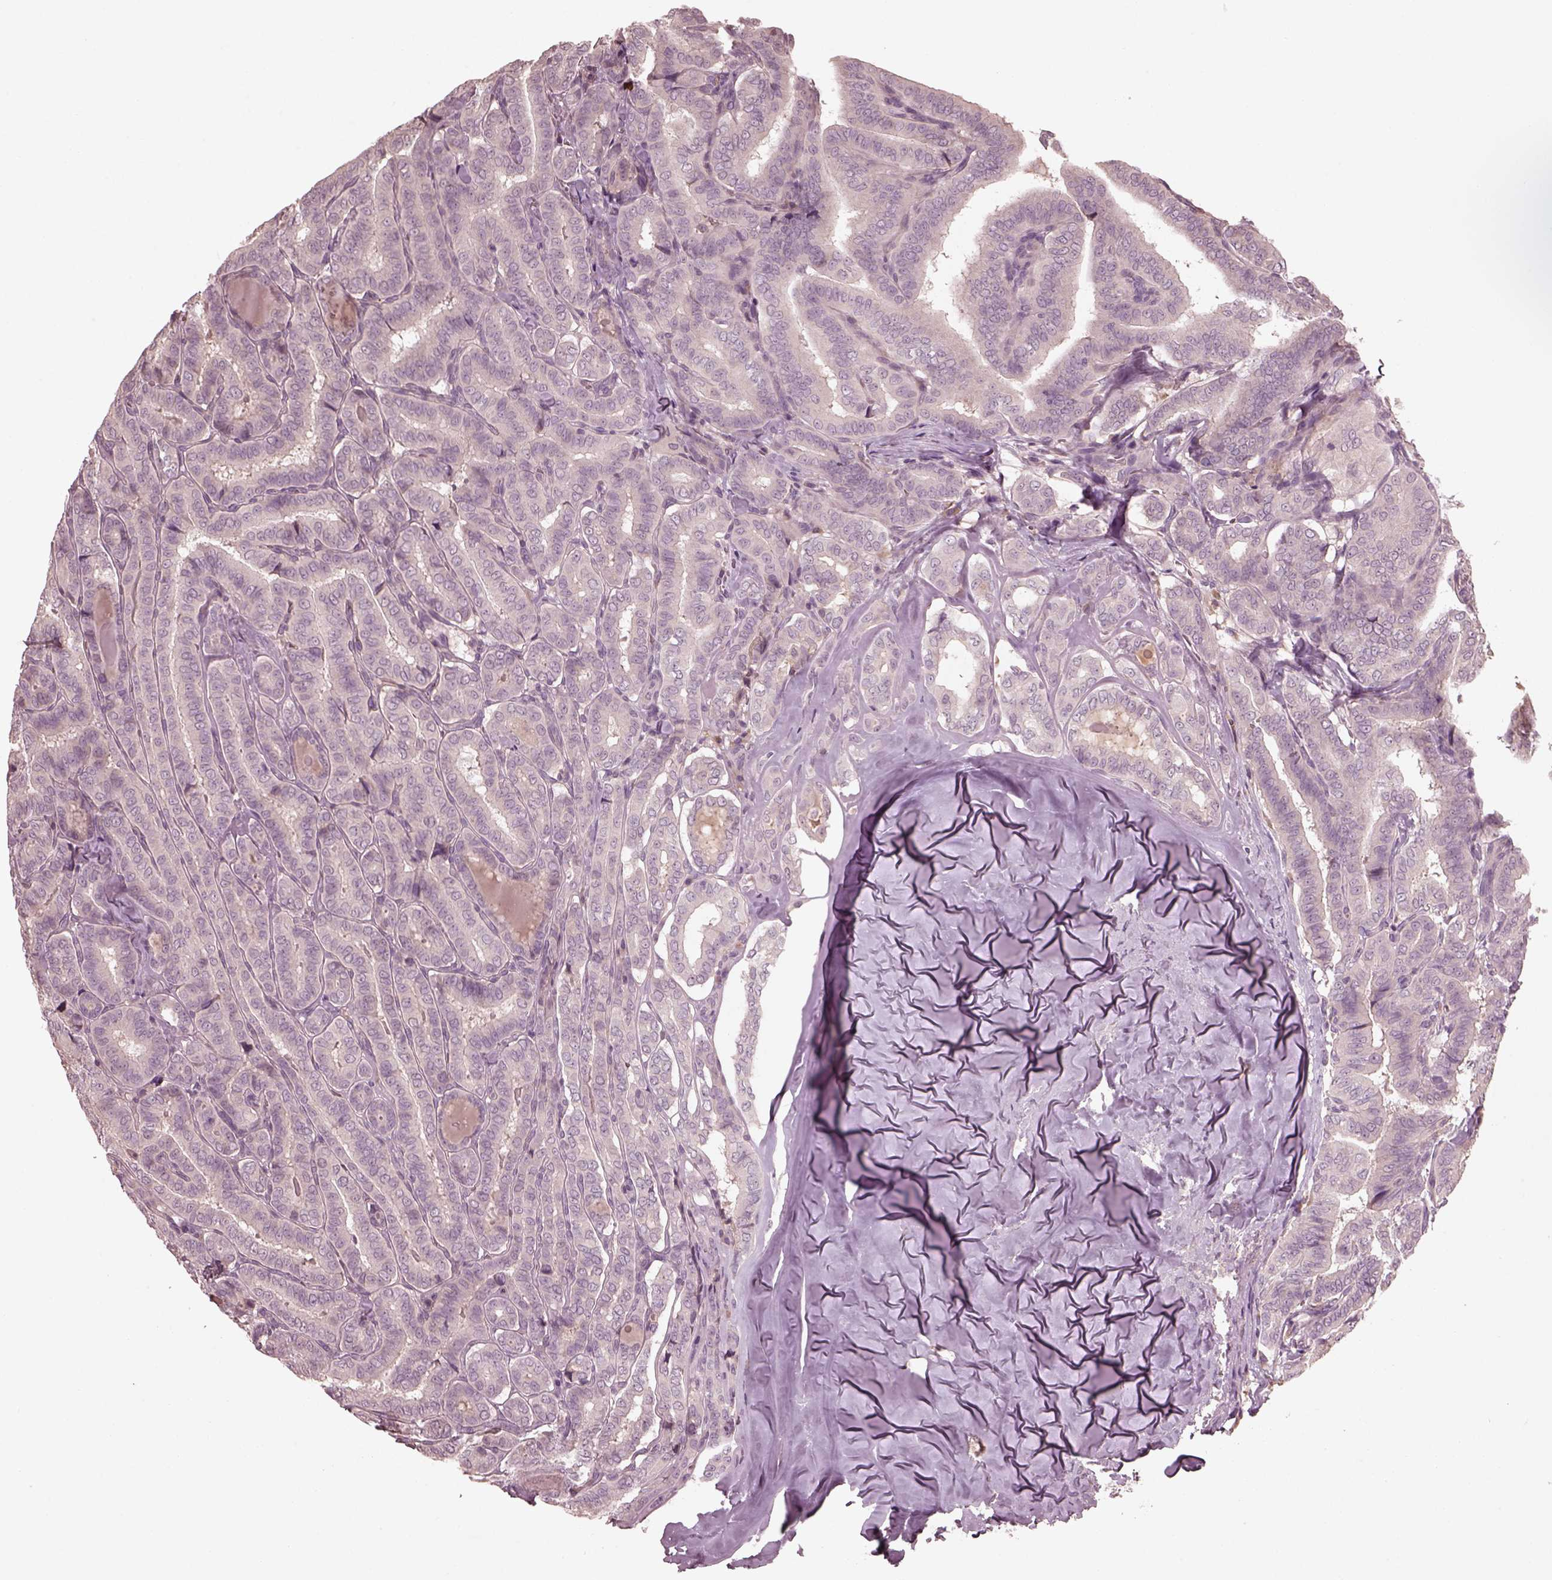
{"staining": {"intensity": "negative", "quantity": "none", "location": "none"}, "tissue": "thyroid cancer", "cell_type": "Tumor cells", "image_type": "cancer", "snomed": [{"axis": "morphology", "description": "Papillary adenocarcinoma, NOS"}, {"axis": "morphology", "description": "Papillary adenoma metastatic"}, {"axis": "topography", "description": "Thyroid gland"}], "caption": "Human thyroid papillary adenoma metastatic stained for a protein using IHC displays no staining in tumor cells.", "gene": "VWA5B1", "patient": {"sex": "female", "age": 50}}